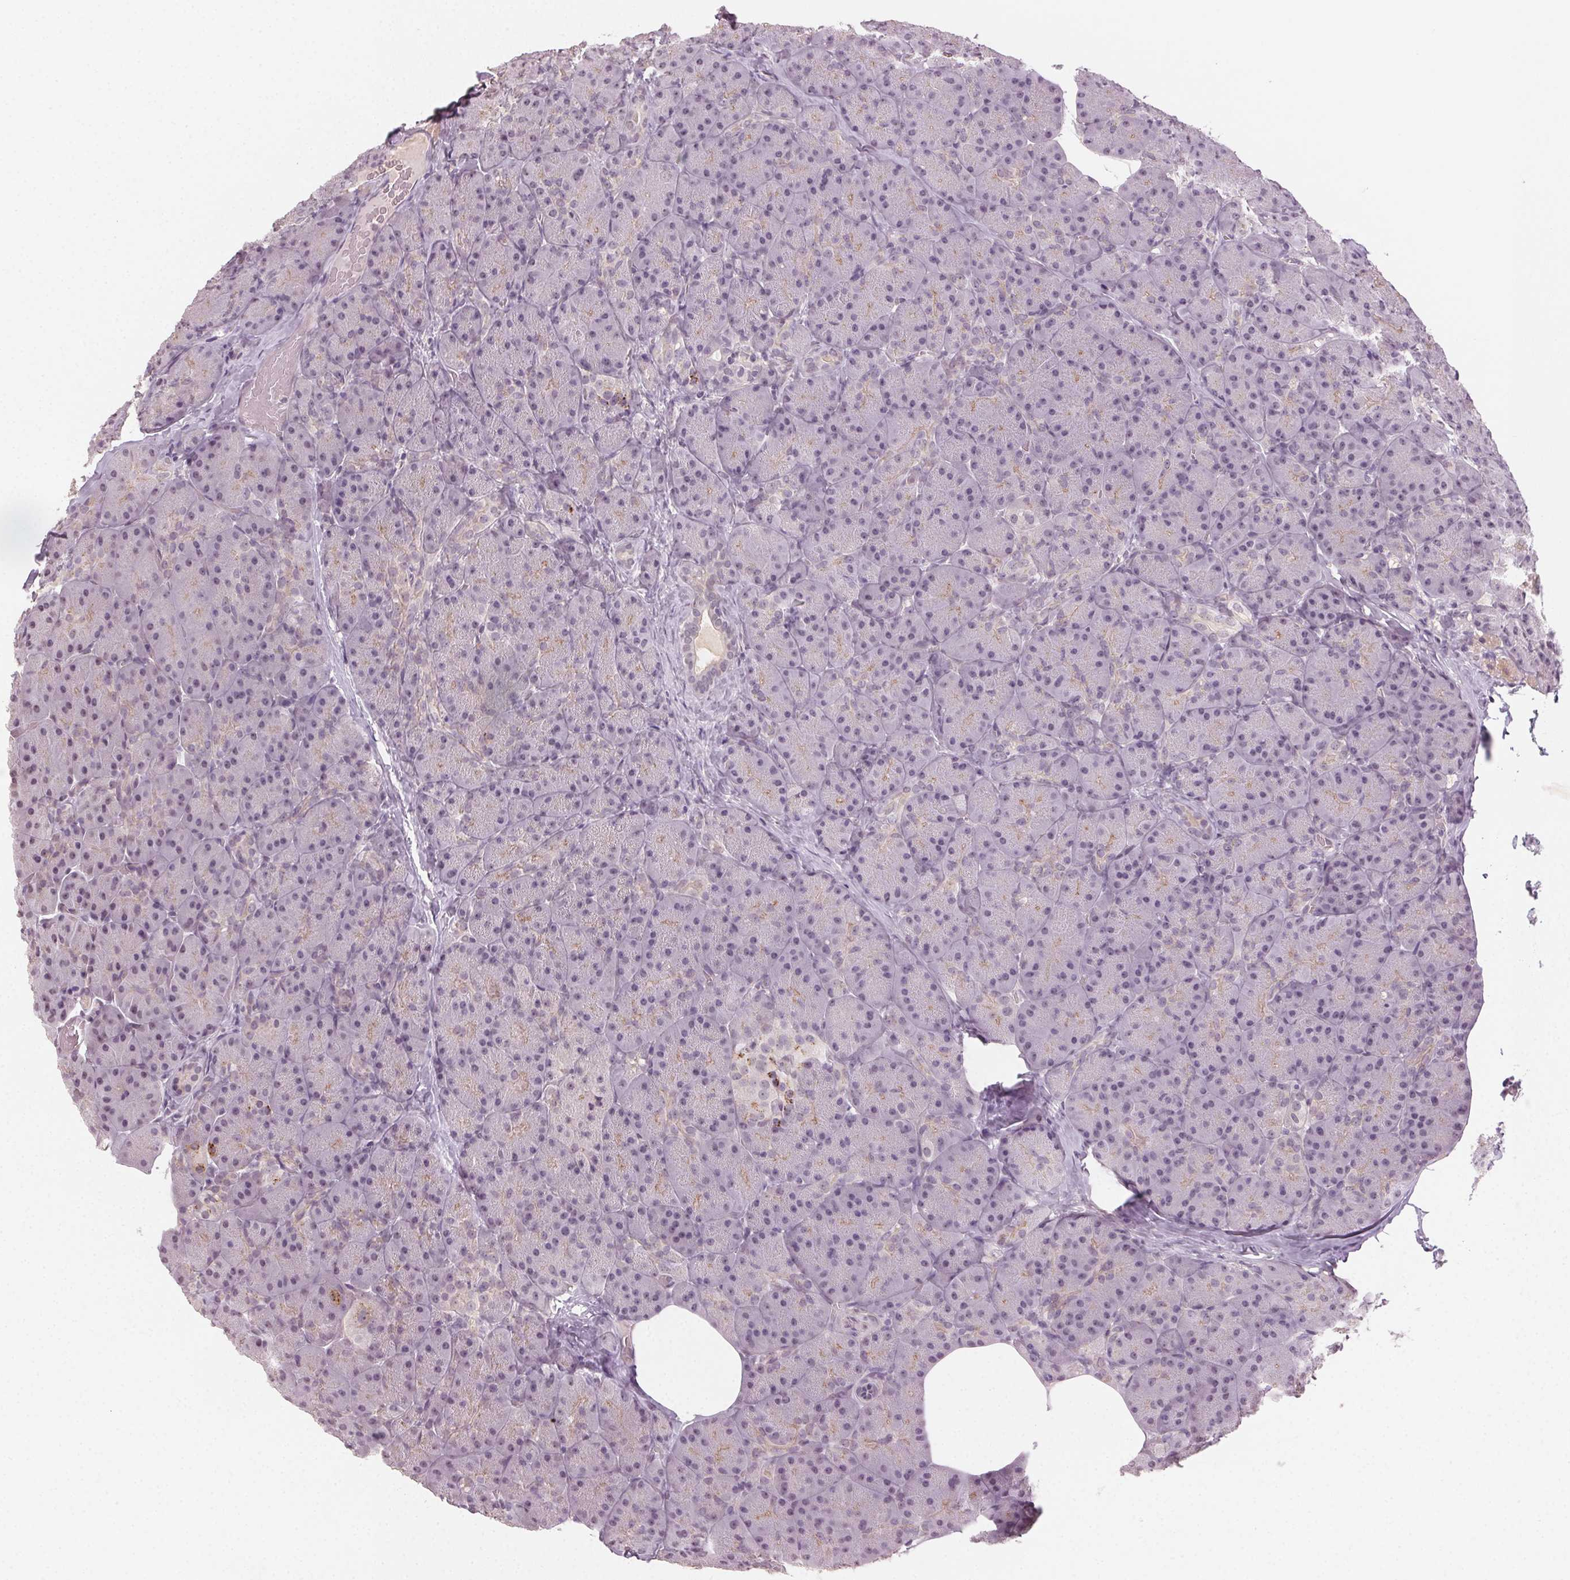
{"staining": {"intensity": "weak", "quantity": "<25%", "location": "cytoplasmic/membranous"}, "tissue": "pancreas", "cell_type": "Exocrine glandular cells", "image_type": "normal", "snomed": [{"axis": "morphology", "description": "Normal tissue, NOS"}, {"axis": "topography", "description": "Pancreas"}], "caption": "Immunohistochemical staining of benign human pancreas shows no significant positivity in exocrine glandular cells. The staining was performed using DAB (3,3'-diaminobenzidine) to visualize the protein expression in brown, while the nuclei were stained in blue with hematoxylin (Magnification: 20x).", "gene": "TUB", "patient": {"sex": "male", "age": 57}}